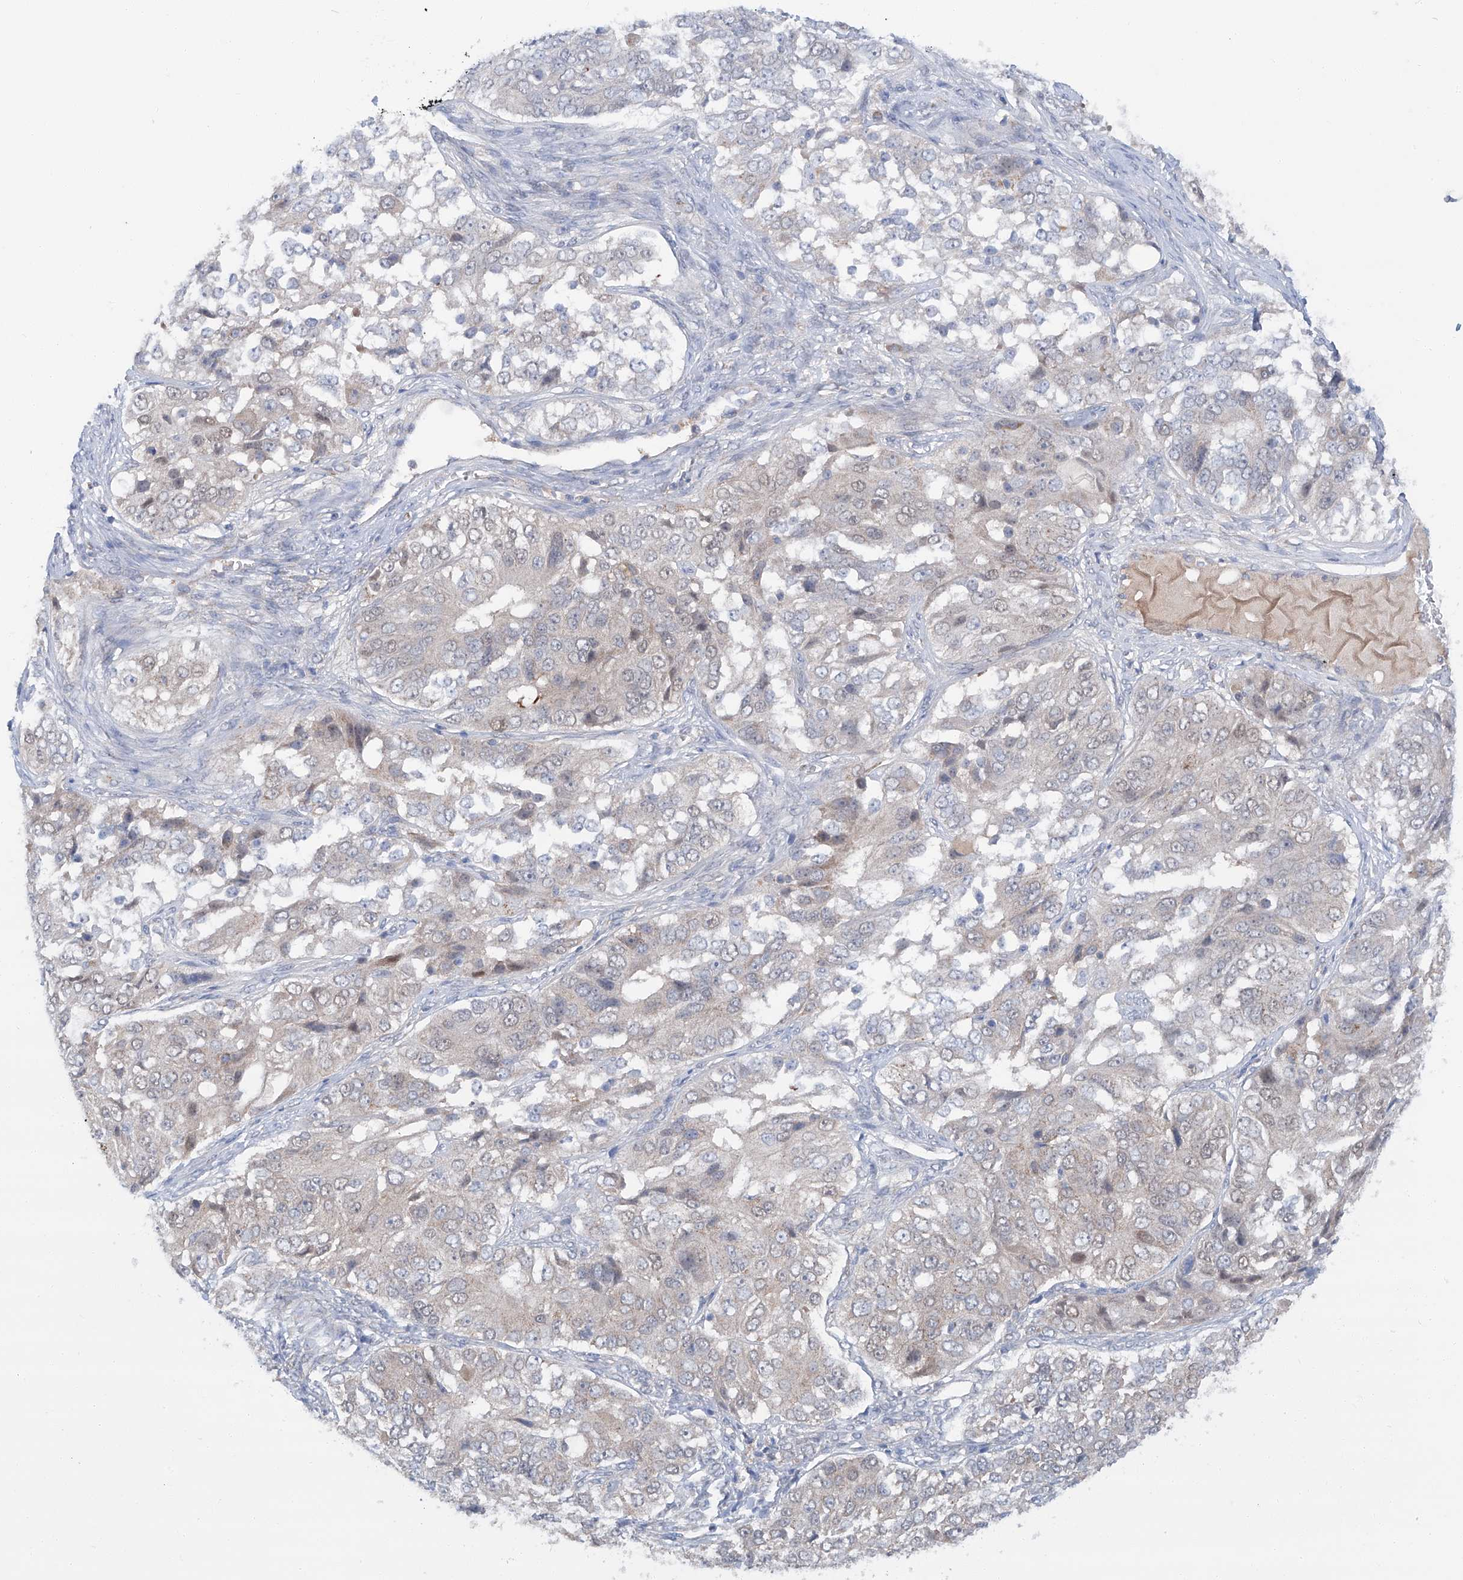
{"staining": {"intensity": "negative", "quantity": "none", "location": "none"}, "tissue": "ovarian cancer", "cell_type": "Tumor cells", "image_type": "cancer", "snomed": [{"axis": "morphology", "description": "Carcinoma, endometroid"}, {"axis": "topography", "description": "Ovary"}], "caption": "Immunohistochemistry (IHC) histopathology image of neoplastic tissue: endometroid carcinoma (ovarian) stained with DAB demonstrates no significant protein expression in tumor cells.", "gene": "SIX4", "patient": {"sex": "female", "age": 51}}